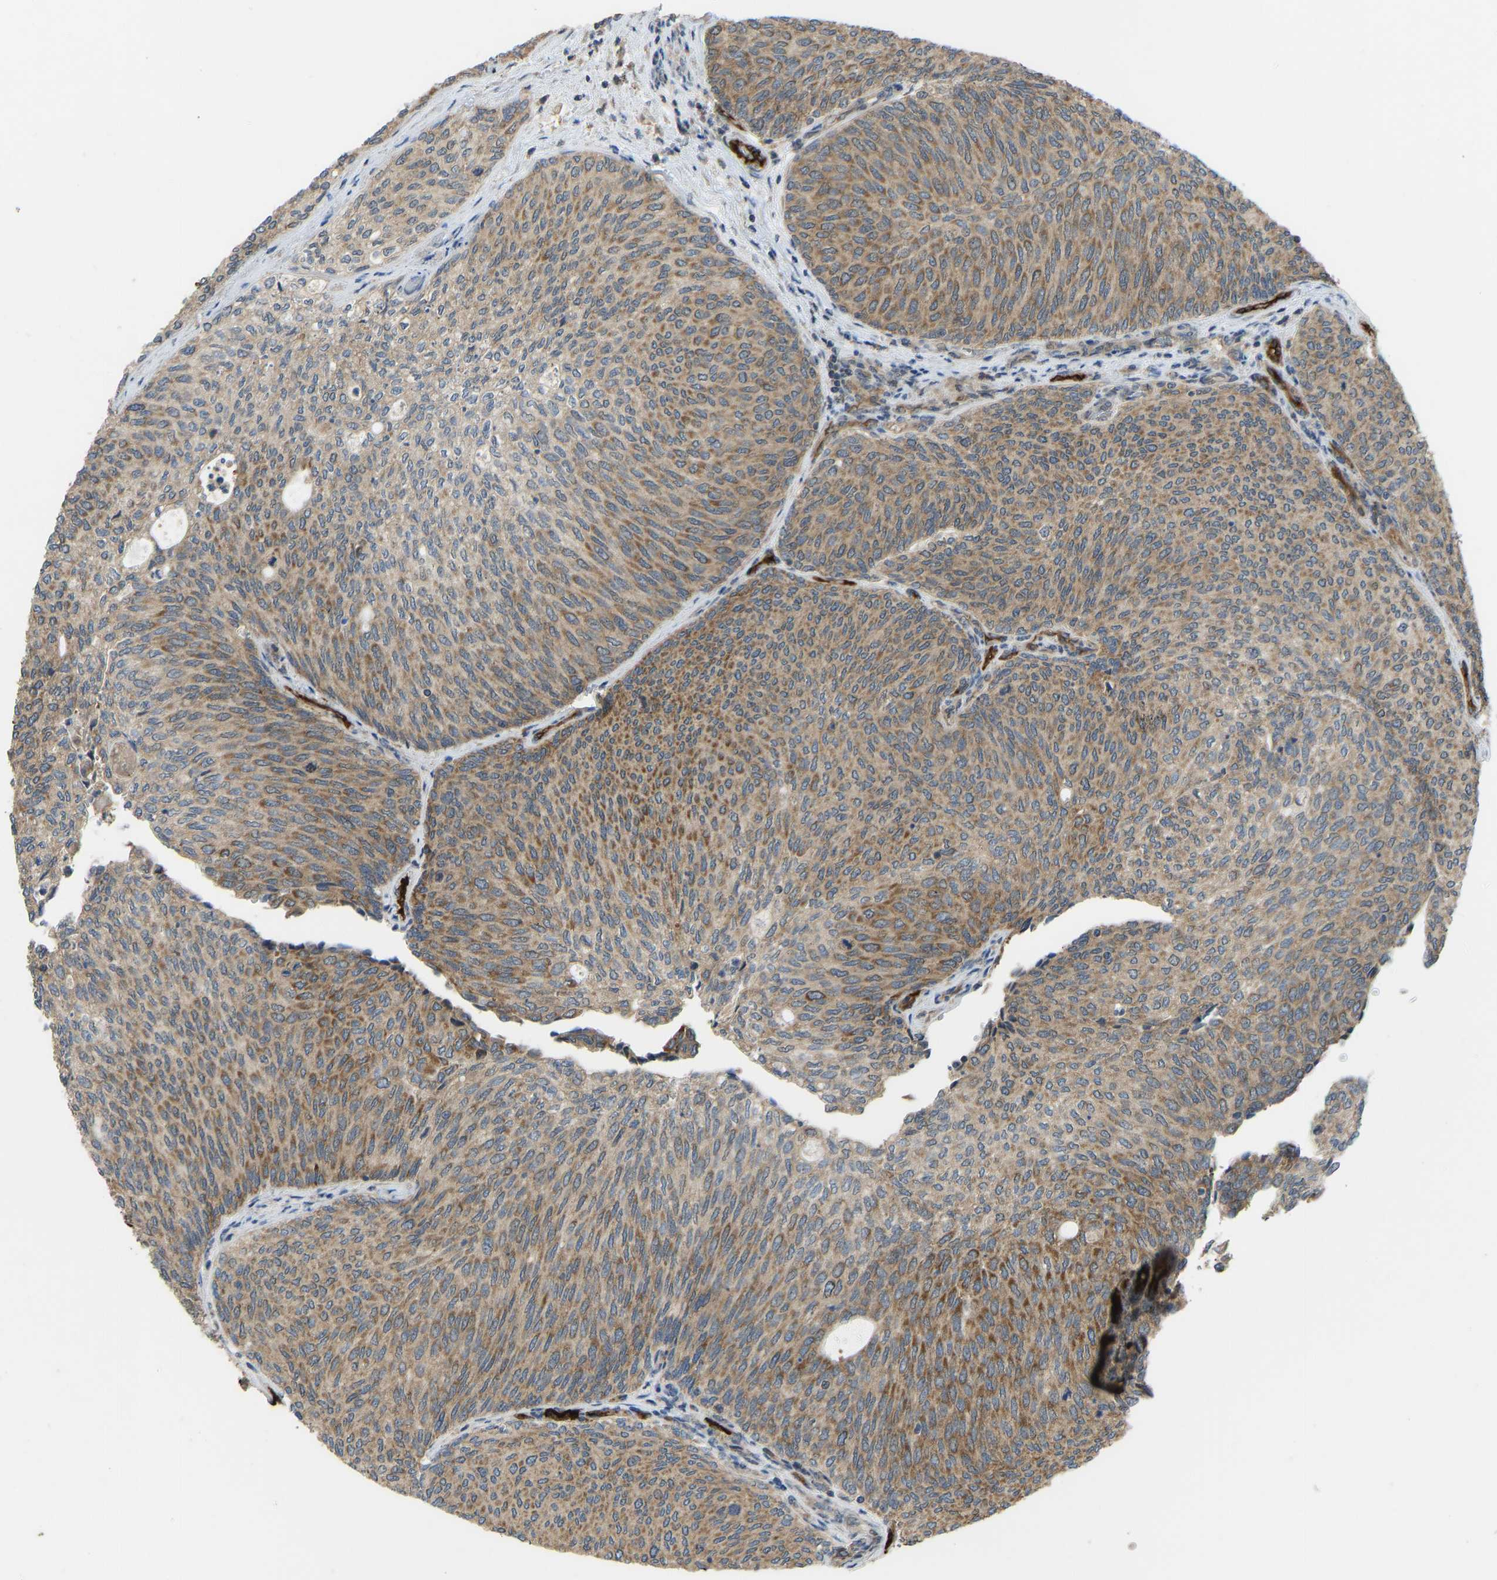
{"staining": {"intensity": "moderate", "quantity": ">75%", "location": "cytoplasmic/membranous"}, "tissue": "urothelial cancer", "cell_type": "Tumor cells", "image_type": "cancer", "snomed": [{"axis": "morphology", "description": "Urothelial carcinoma, Low grade"}, {"axis": "topography", "description": "Urinary bladder"}], "caption": "High-magnification brightfield microscopy of urothelial carcinoma (low-grade) stained with DAB (brown) and counterstained with hematoxylin (blue). tumor cells exhibit moderate cytoplasmic/membranous staining is seen in approximately>75% of cells. Nuclei are stained in blue.", "gene": "CCT8", "patient": {"sex": "female", "age": 79}}